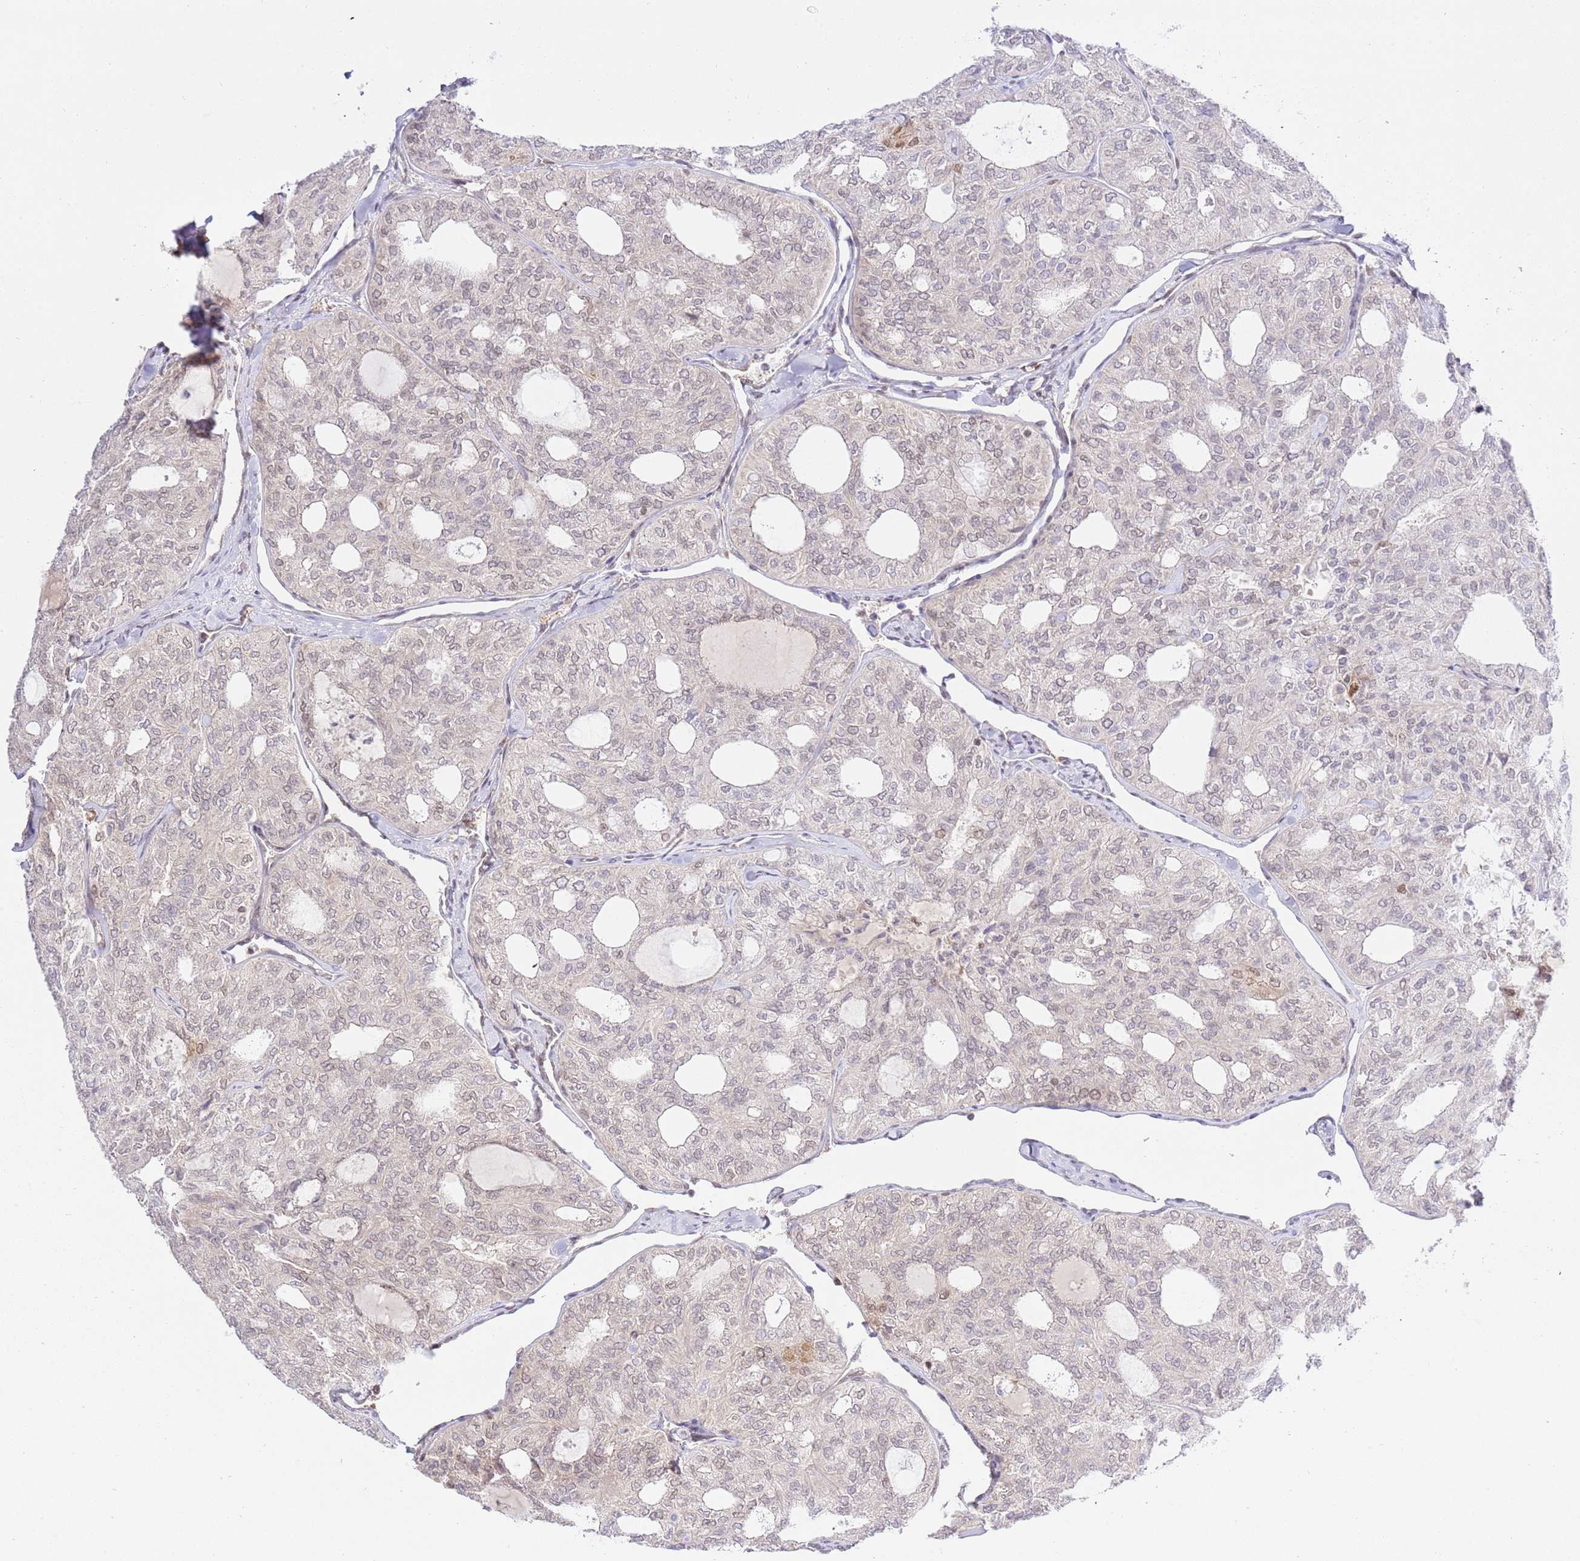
{"staining": {"intensity": "negative", "quantity": "none", "location": "none"}, "tissue": "thyroid cancer", "cell_type": "Tumor cells", "image_type": "cancer", "snomed": [{"axis": "morphology", "description": "Follicular adenoma carcinoma, NOS"}, {"axis": "topography", "description": "Thyroid gland"}], "caption": "Tumor cells show no significant positivity in follicular adenoma carcinoma (thyroid). (Stains: DAB IHC with hematoxylin counter stain, Microscopy: brightfield microscopy at high magnification).", "gene": "TRIM37", "patient": {"sex": "male", "age": 75}}